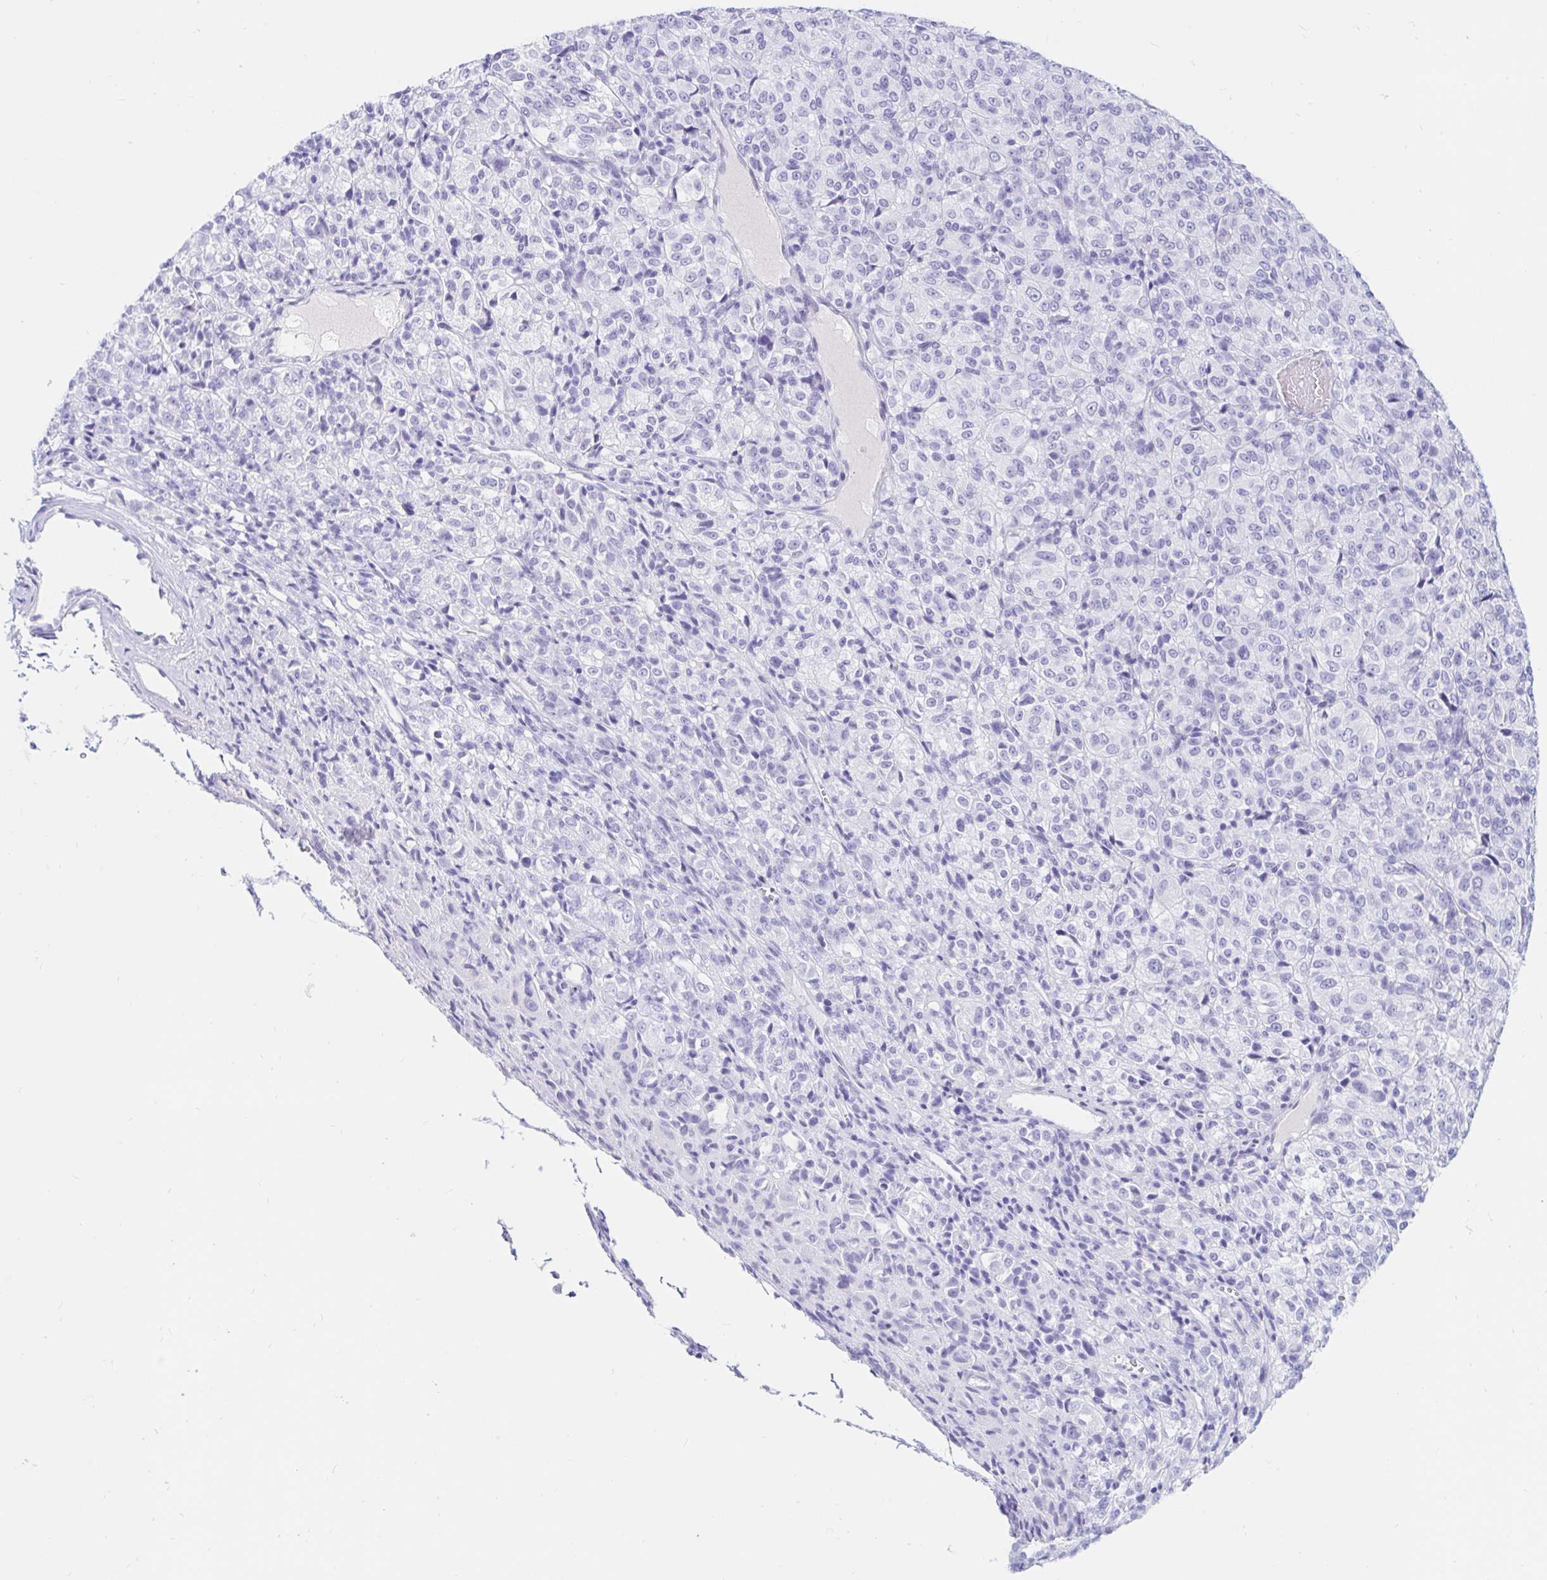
{"staining": {"intensity": "negative", "quantity": "none", "location": "none"}, "tissue": "melanoma", "cell_type": "Tumor cells", "image_type": "cancer", "snomed": [{"axis": "morphology", "description": "Malignant melanoma, Metastatic site"}, {"axis": "topography", "description": "Brain"}], "caption": "The photomicrograph exhibits no staining of tumor cells in melanoma. (Immunohistochemistry, brightfield microscopy, high magnification).", "gene": "OR6T1", "patient": {"sex": "female", "age": 56}}